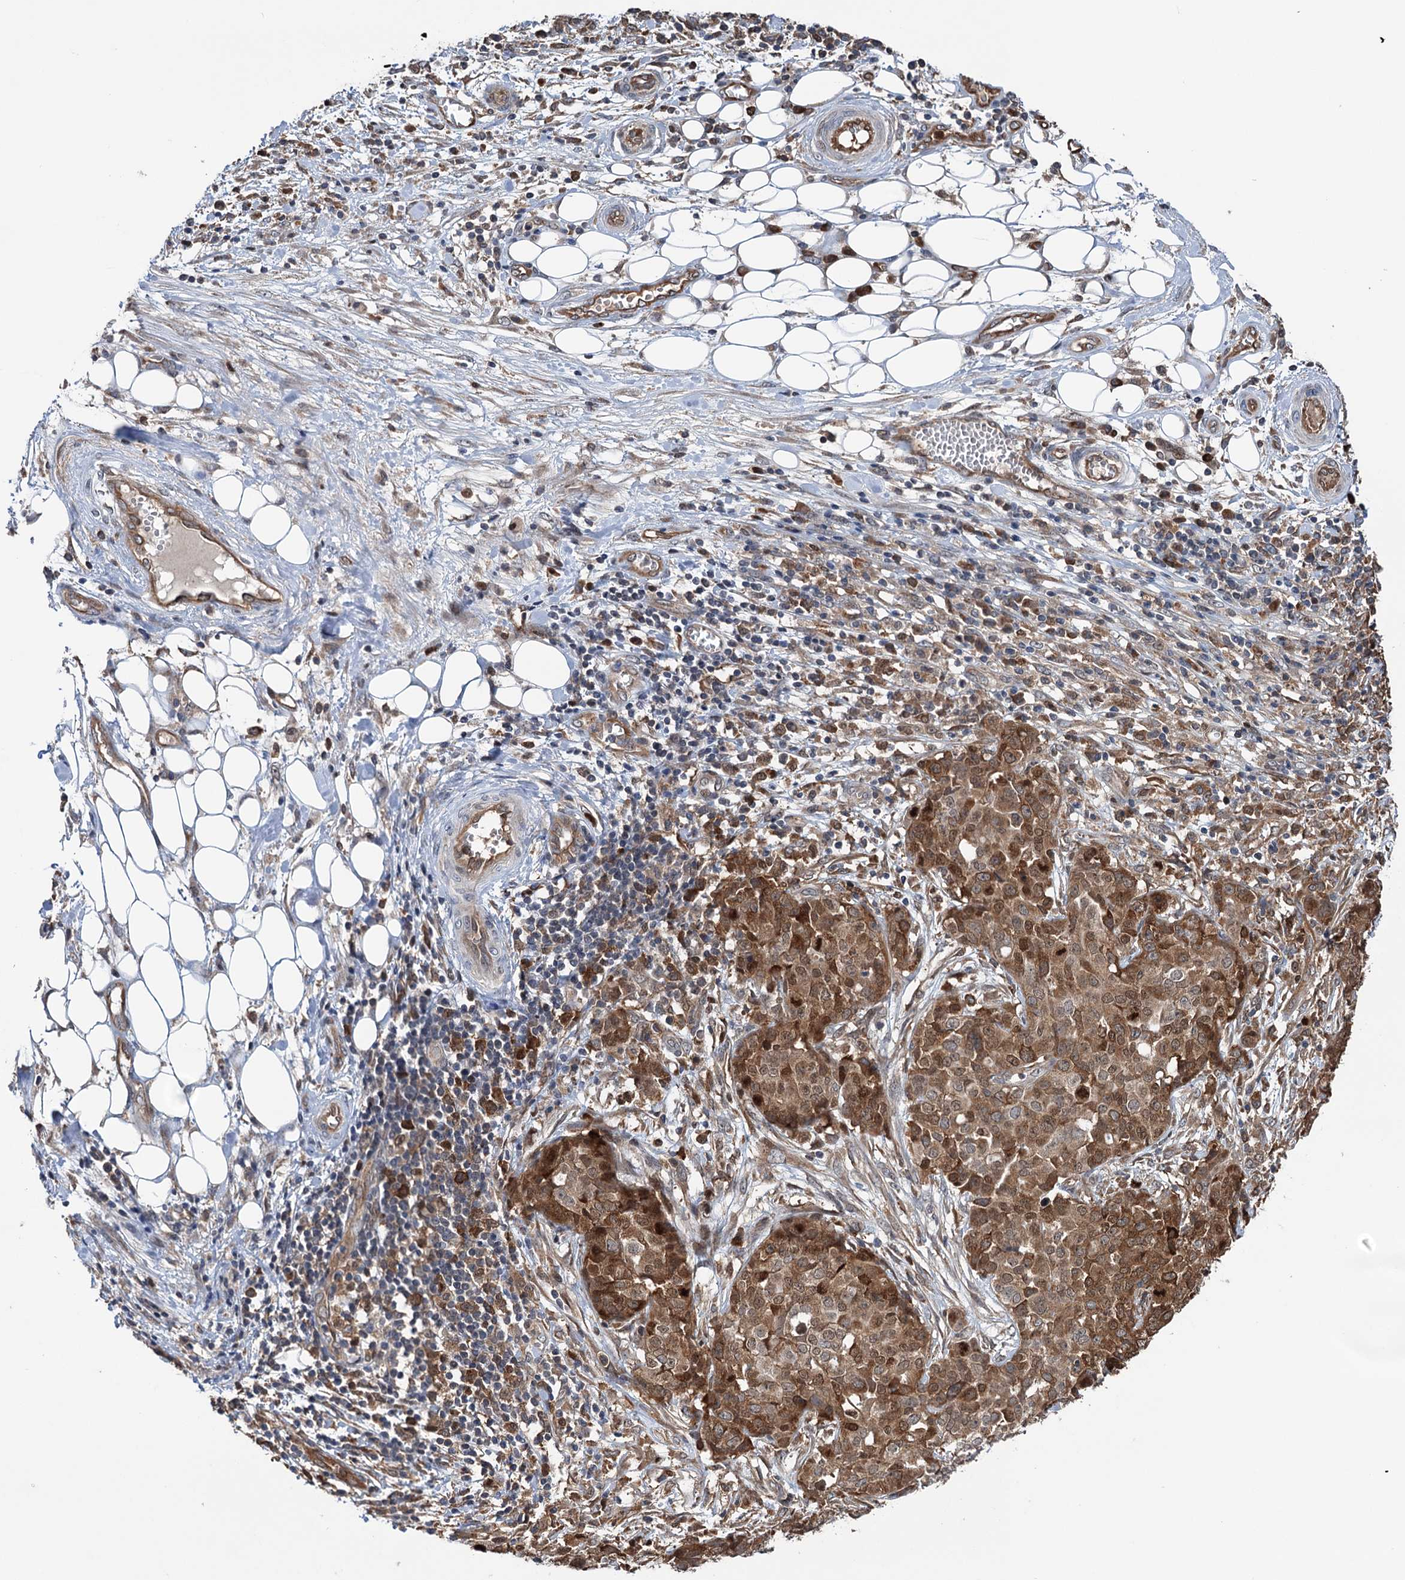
{"staining": {"intensity": "moderate", "quantity": ">75%", "location": "cytoplasmic/membranous,nuclear"}, "tissue": "ovarian cancer", "cell_type": "Tumor cells", "image_type": "cancer", "snomed": [{"axis": "morphology", "description": "Cystadenocarcinoma, serous, NOS"}, {"axis": "topography", "description": "Soft tissue"}, {"axis": "topography", "description": "Ovary"}], "caption": "Immunohistochemistry (IHC) histopathology image of neoplastic tissue: ovarian cancer stained using immunohistochemistry (IHC) exhibits medium levels of moderate protein expression localized specifically in the cytoplasmic/membranous and nuclear of tumor cells, appearing as a cytoplasmic/membranous and nuclear brown color.", "gene": "NCAPD2", "patient": {"sex": "female", "age": 57}}